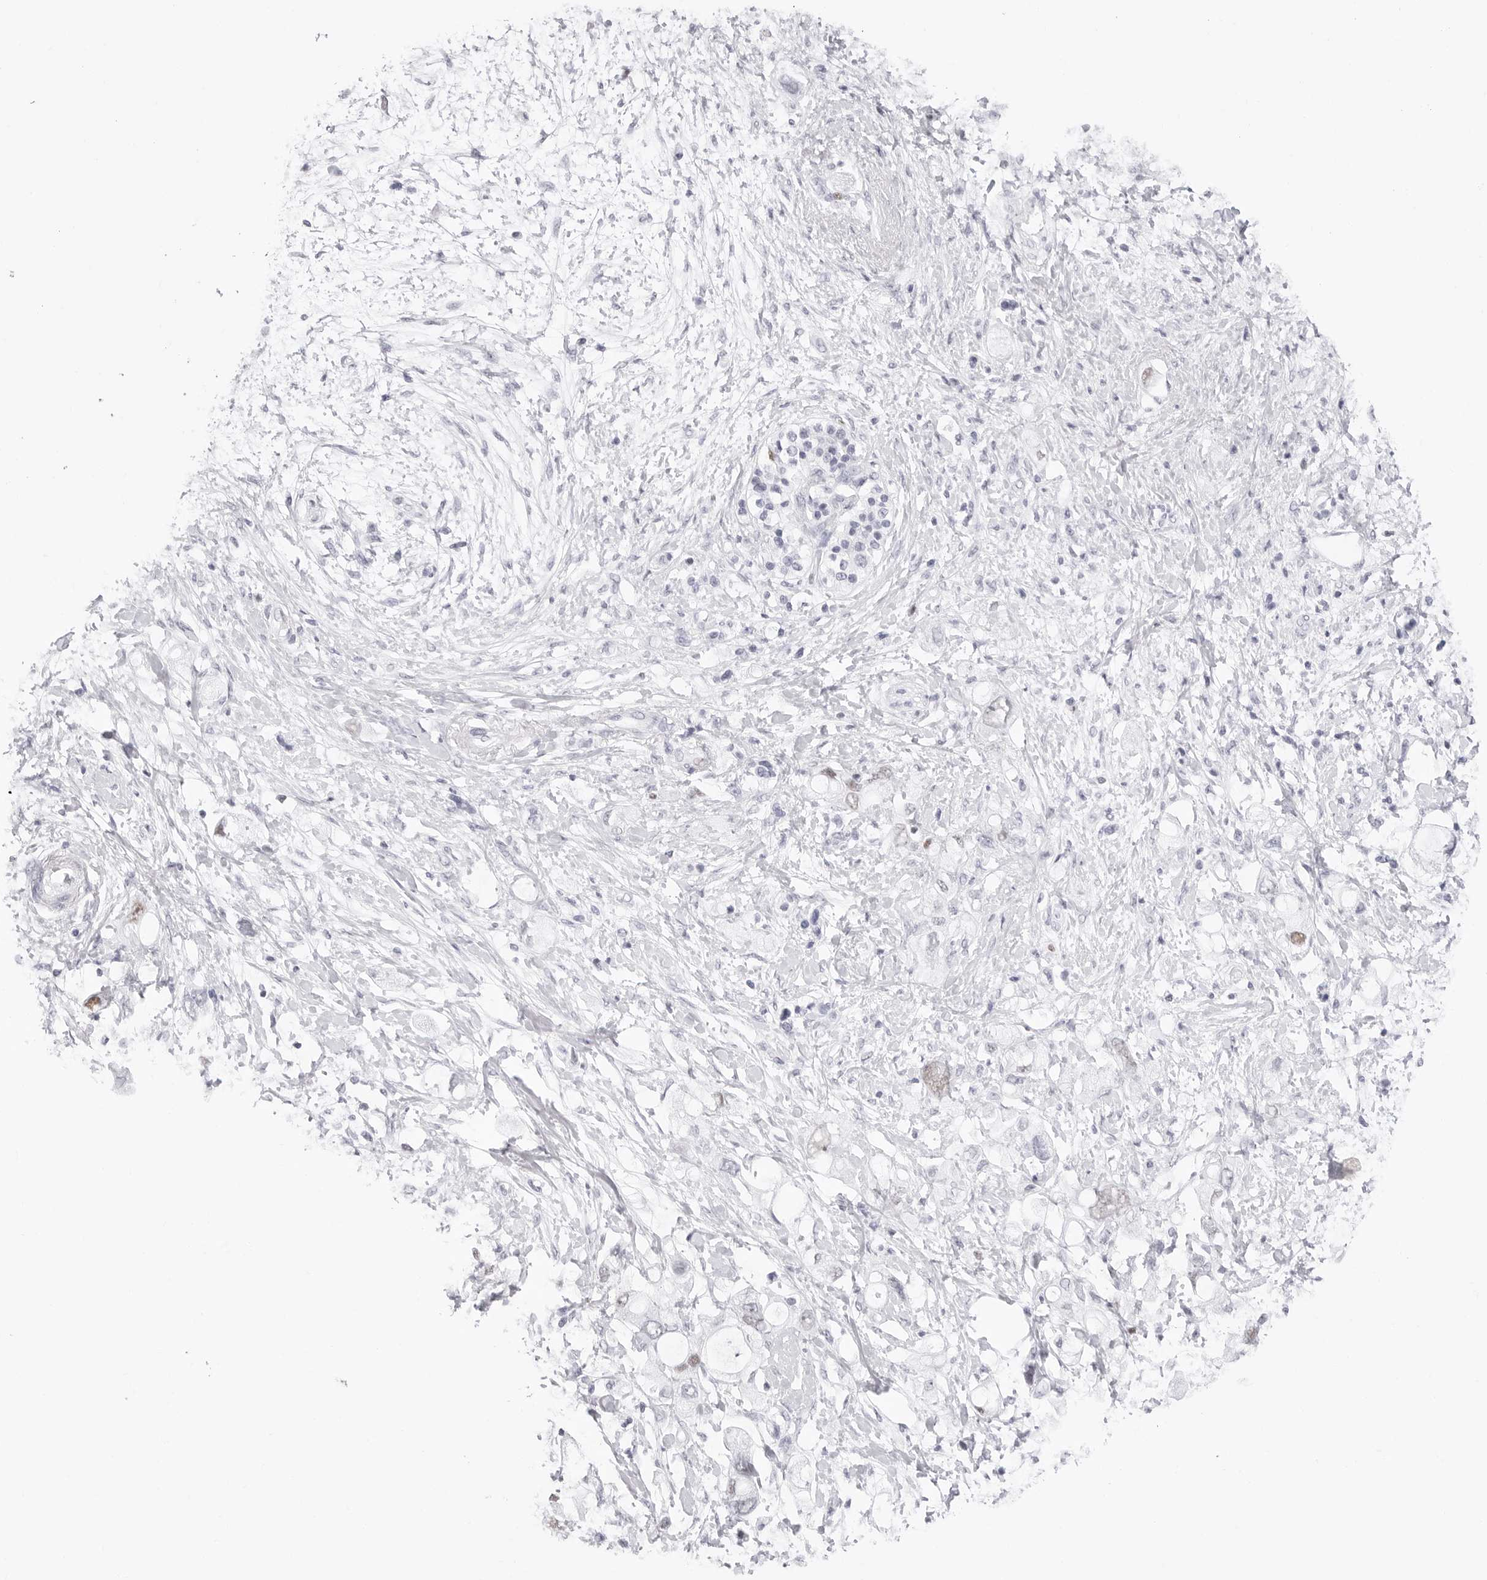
{"staining": {"intensity": "negative", "quantity": "none", "location": "none"}, "tissue": "pancreatic cancer", "cell_type": "Tumor cells", "image_type": "cancer", "snomed": [{"axis": "morphology", "description": "Adenocarcinoma, NOS"}, {"axis": "topography", "description": "Pancreas"}], "caption": "Immunohistochemistry (IHC) of pancreatic cancer demonstrates no staining in tumor cells.", "gene": "NASP", "patient": {"sex": "female", "age": 56}}